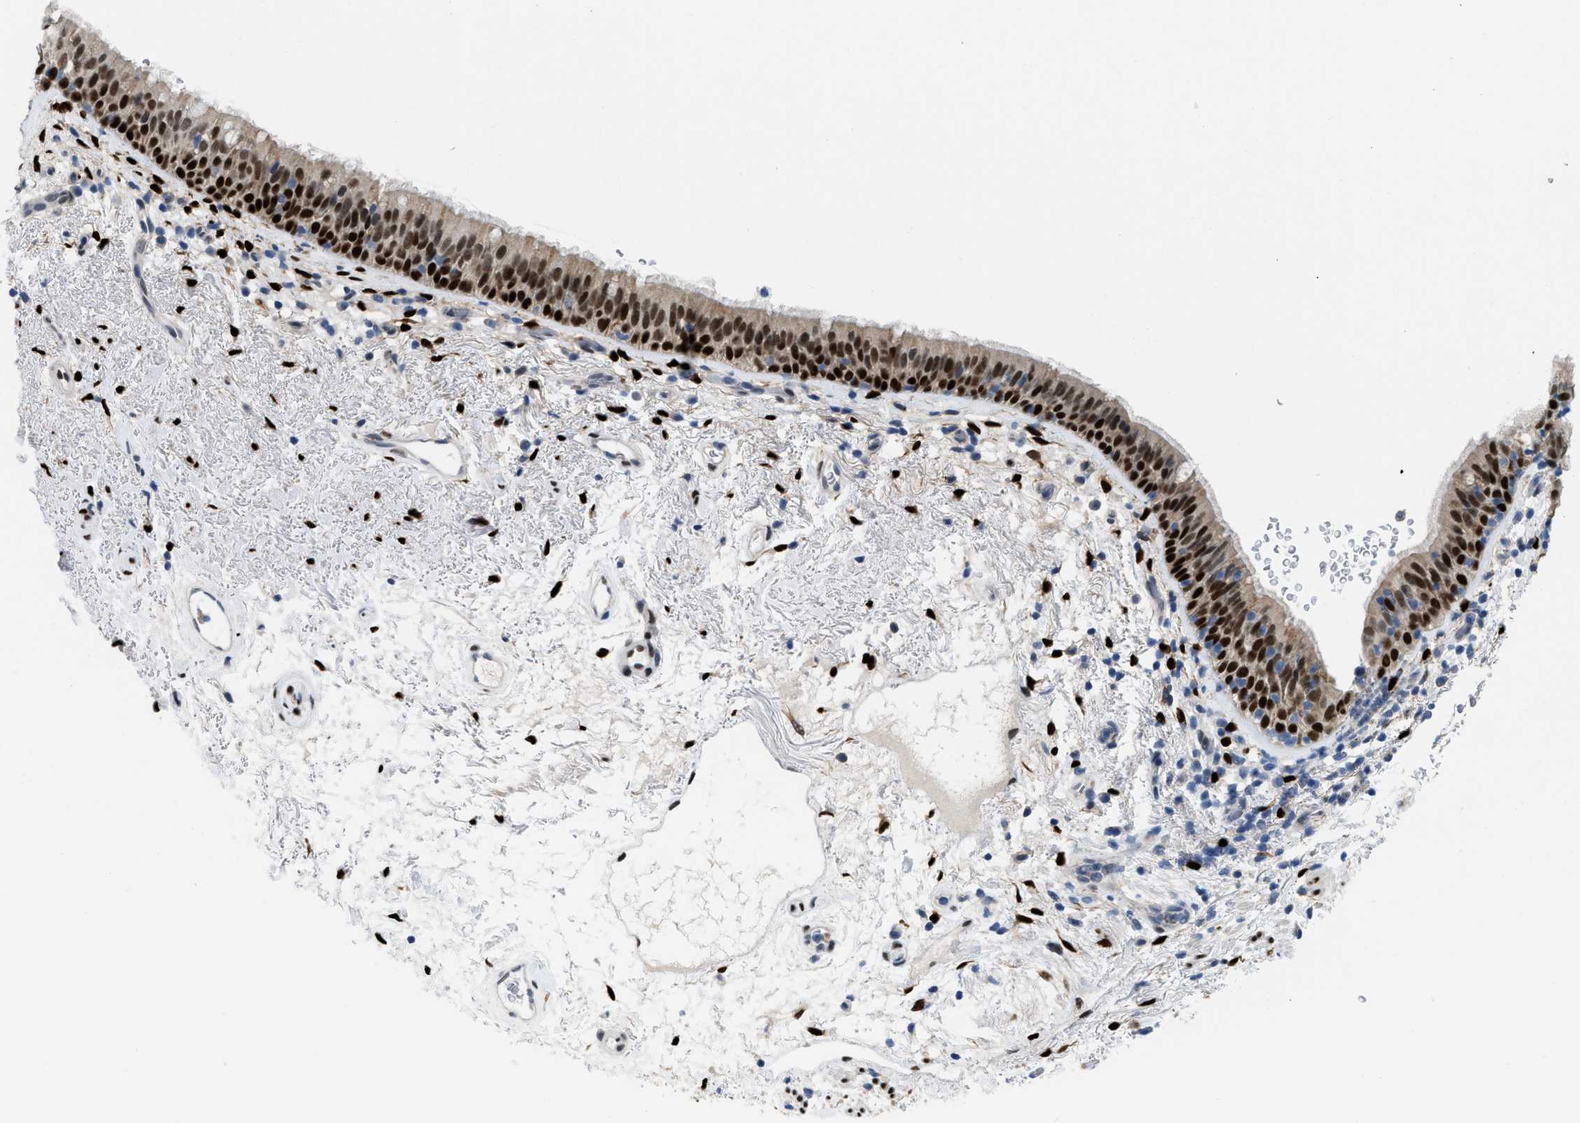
{"staining": {"intensity": "strong", "quantity": ">75%", "location": "nuclear"}, "tissue": "bronchus", "cell_type": "Respiratory epithelial cells", "image_type": "normal", "snomed": [{"axis": "morphology", "description": "Normal tissue, NOS"}, {"axis": "morphology", "description": "Inflammation, NOS"}, {"axis": "topography", "description": "Cartilage tissue"}, {"axis": "topography", "description": "Bronchus"}], "caption": "Protein staining by immunohistochemistry (IHC) exhibits strong nuclear staining in about >75% of respiratory epithelial cells in normal bronchus. (DAB (3,3'-diaminobenzidine) IHC with brightfield microscopy, high magnification).", "gene": "NFIX", "patient": {"sex": "male", "age": 77}}